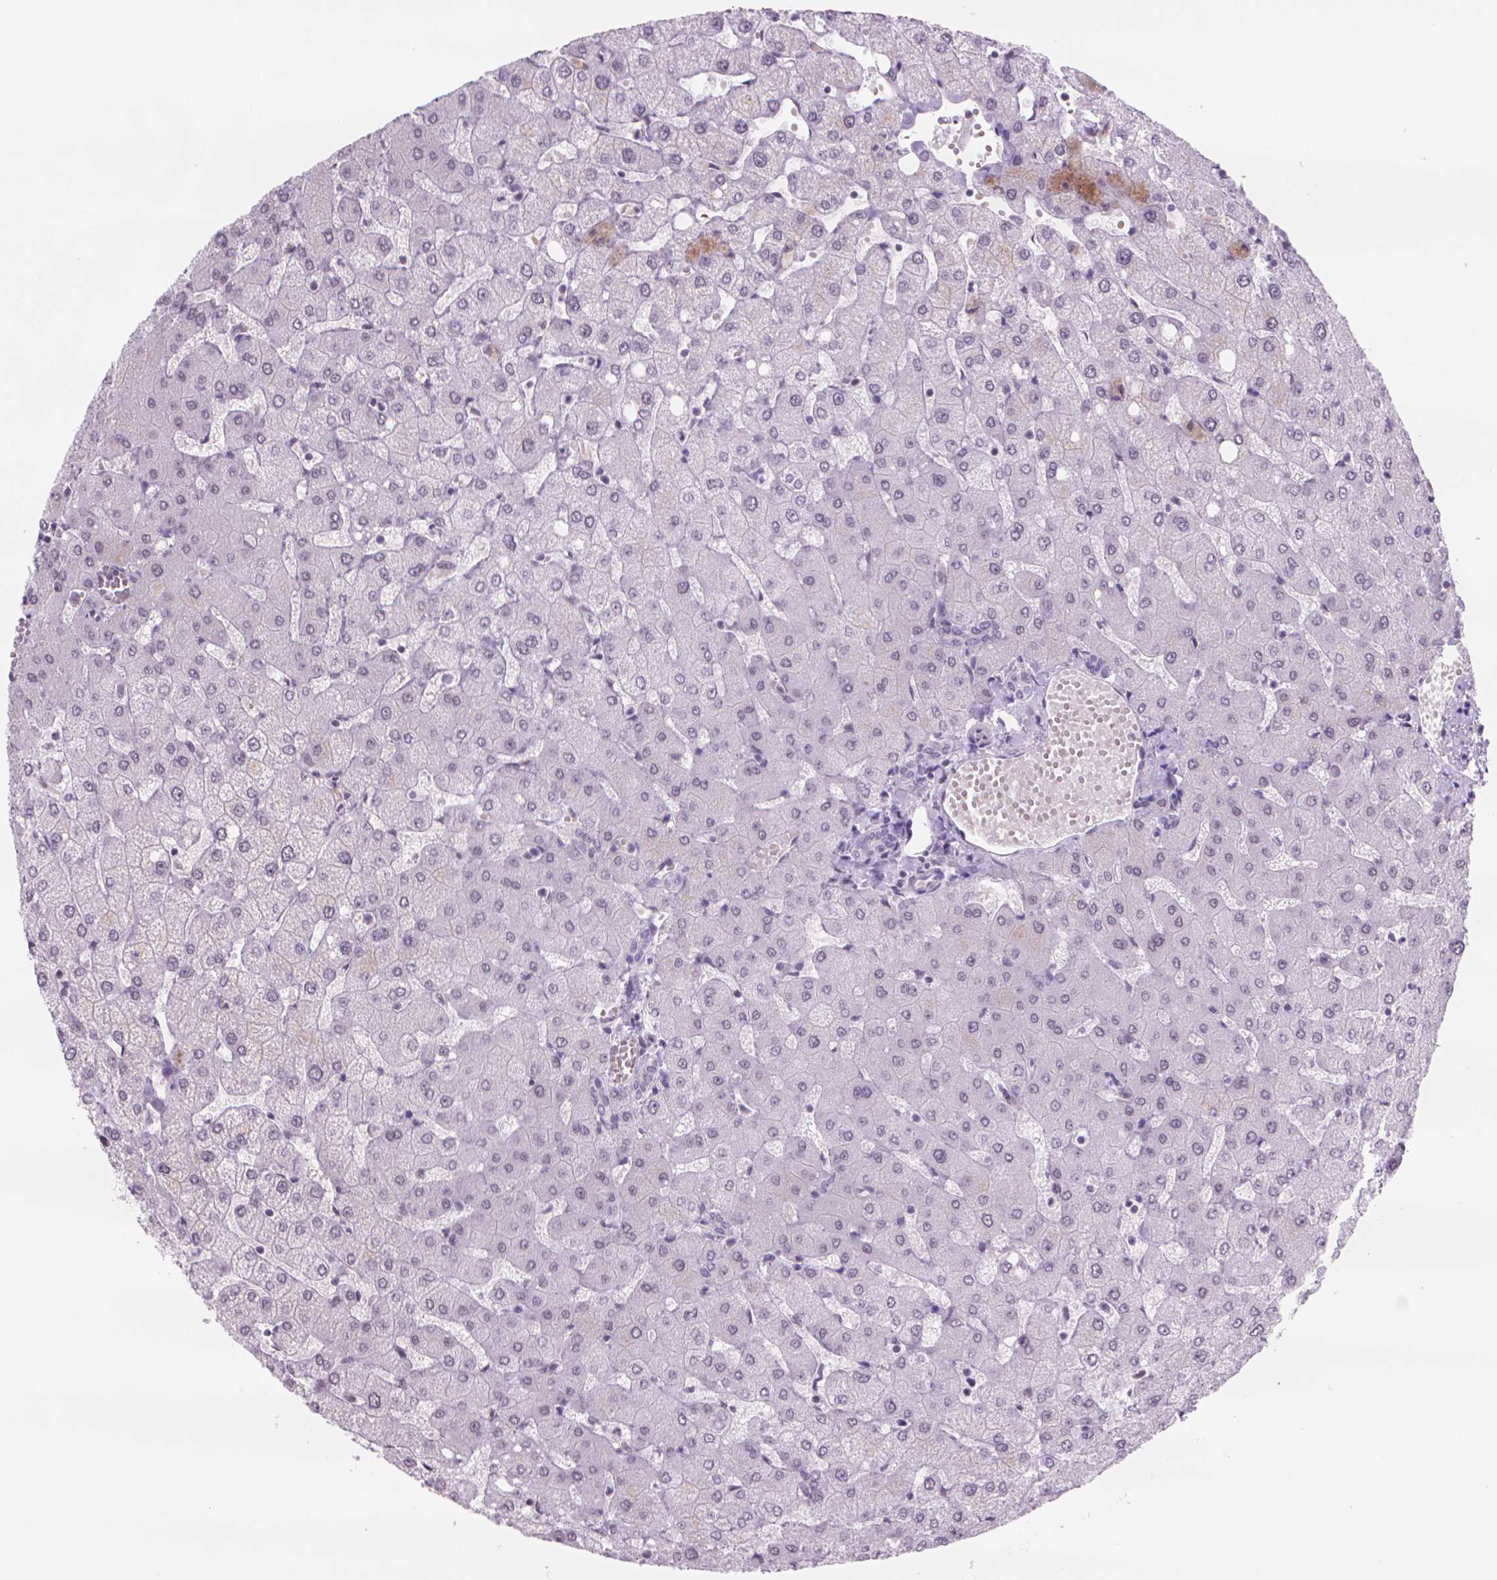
{"staining": {"intensity": "negative", "quantity": "none", "location": "none"}, "tissue": "liver", "cell_type": "Cholangiocytes", "image_type": "normal", "snomed": [{"axis": "morphology", "description": "Normal tissue, NOS"}, {"axis": "topography", "description": "Liver"}], "caption": "Protein analysis of unremarkable liver reveals no significant expression in cholangiocytes.", "gene": "POLR3D", "patient": {"sex": "female", "age": 54}}